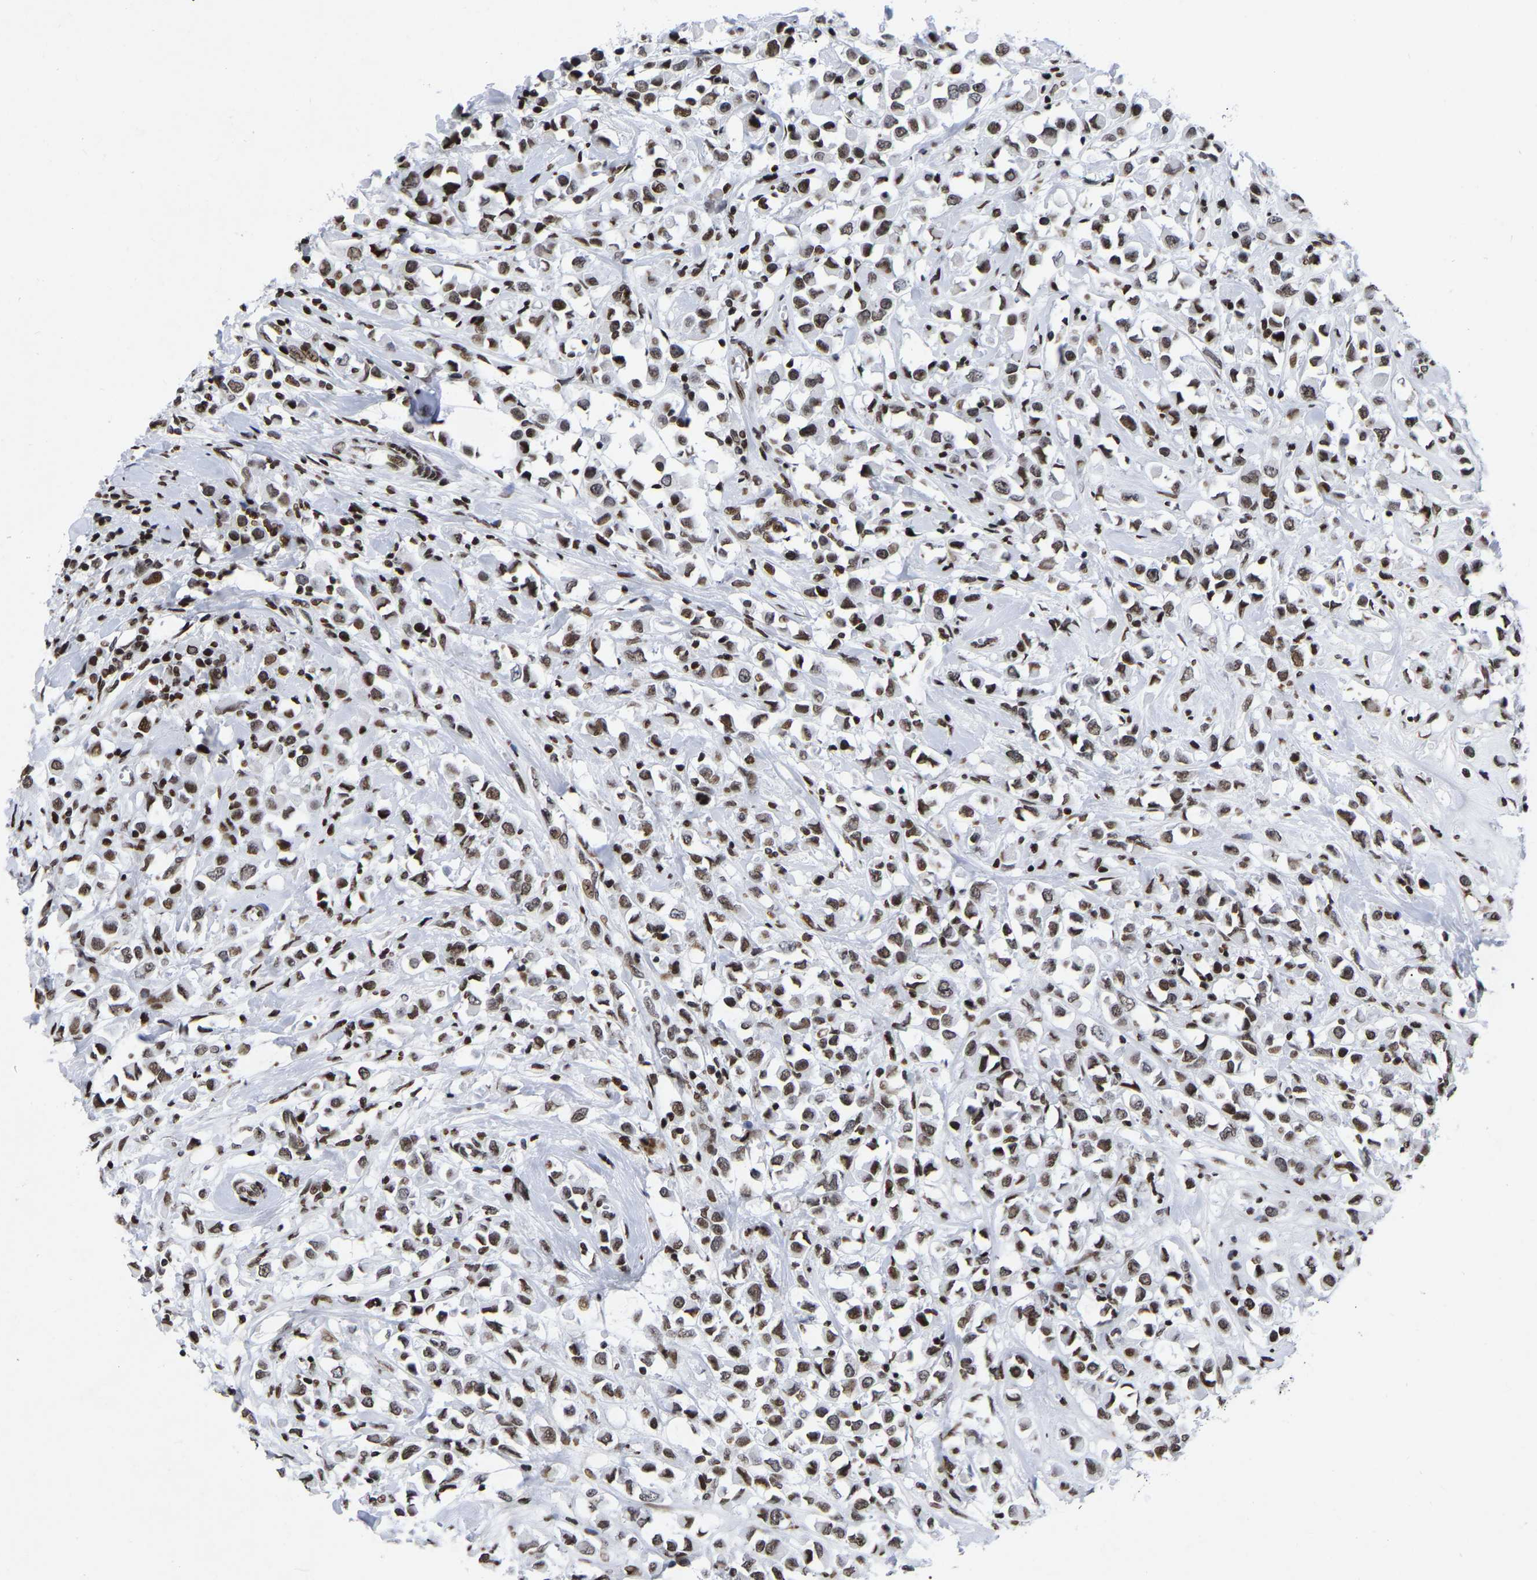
{"staining": {"intensity": "moderate", "quantity": ">75%", "location": "nuclear"}, "tissue": "breast cancer", "cell_type": "Tumor cells", "image_type": "cancer", "snomed": [{"axis": "morphology", "description": "Duct carcinoma"}, {"axis": "topography", "description": "Breast"}], "caption": "Immunohistochemical staining of human breast invasive ductal carcinoma shows medium levels of moderate nuclear staining in about >75% of tumor cells. (DAB (3,3'-diaminobenzidine) IHC, brown staining for protein, blue staining for nuclei).", "gene": "PRCC", "patient": {"sex": "female", "age": 61}}